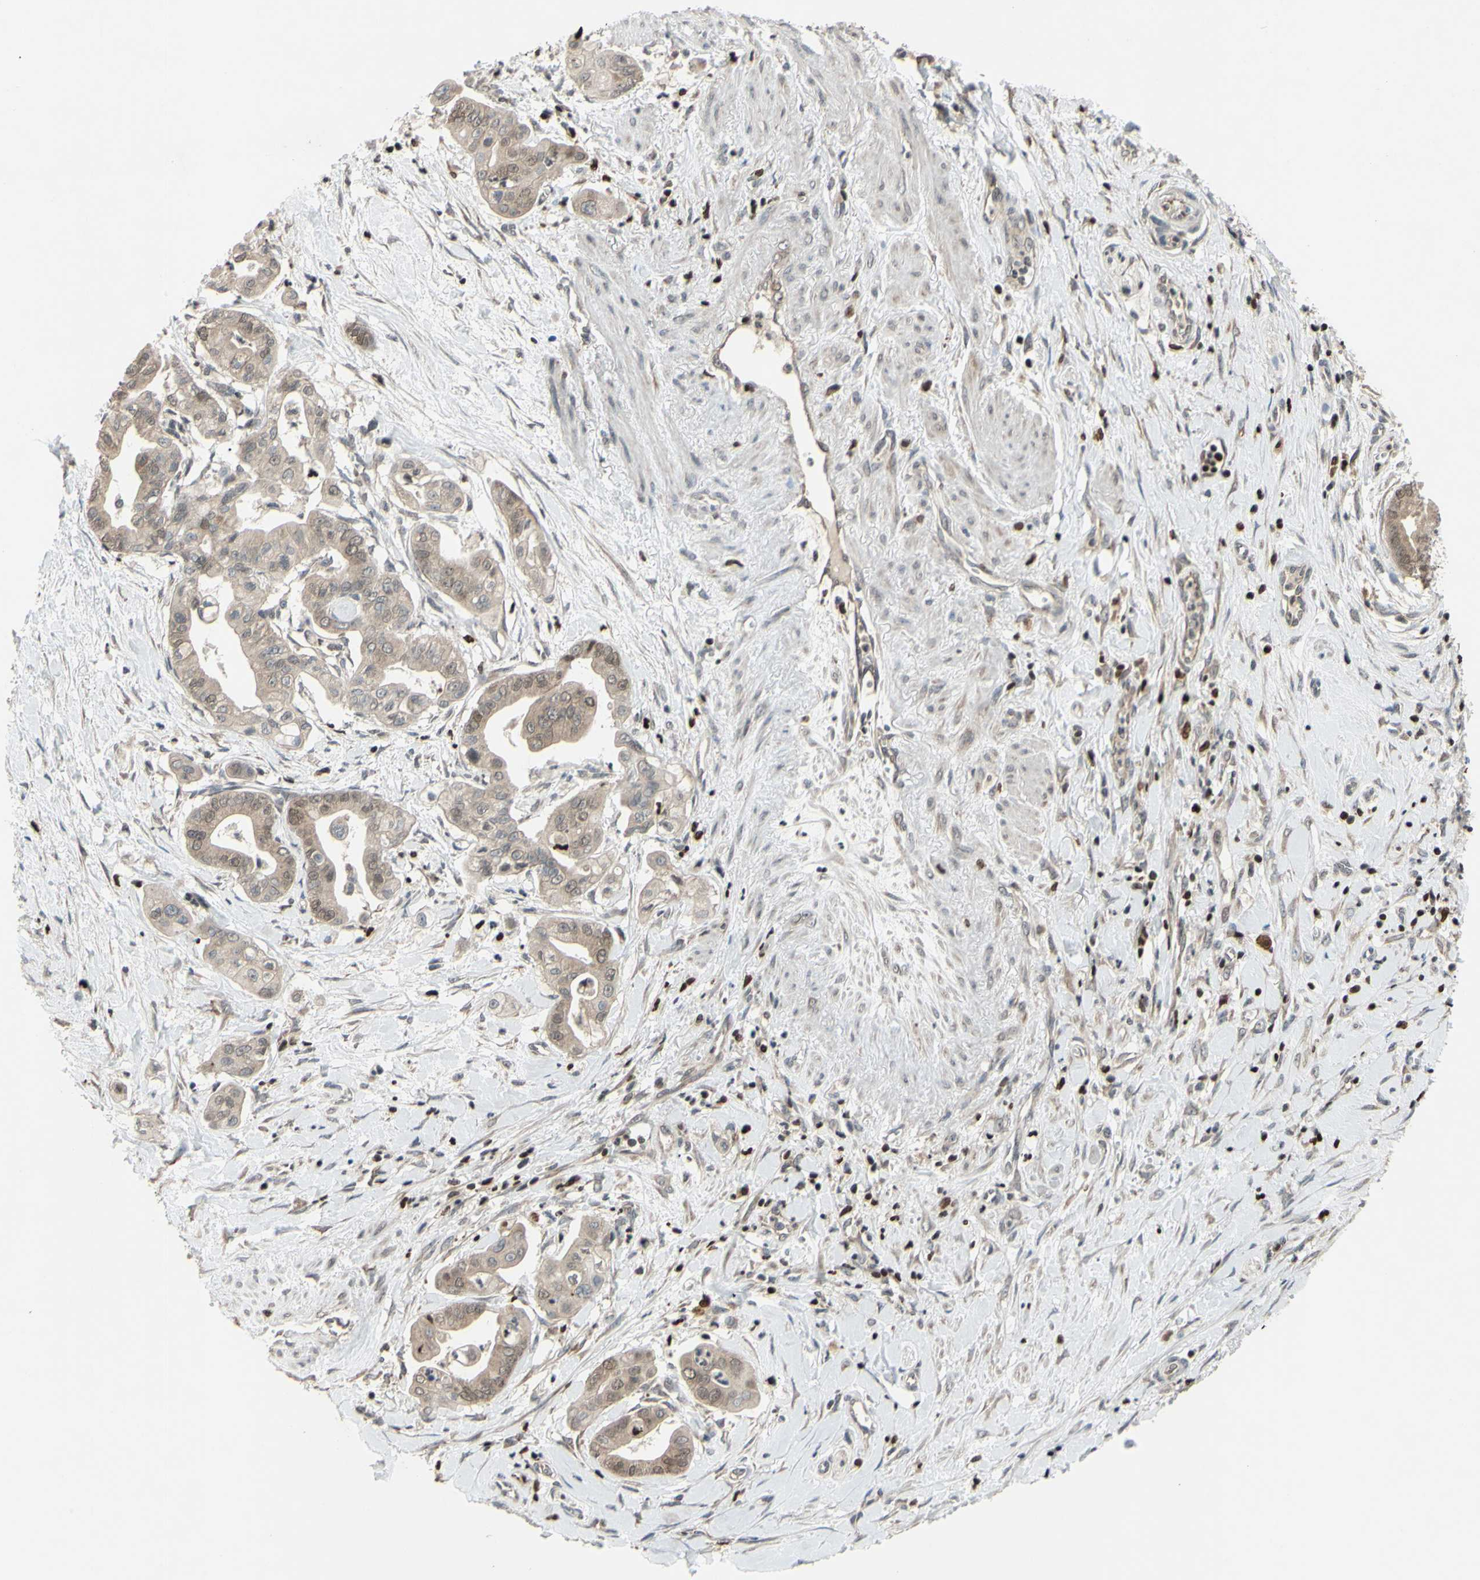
{"staining": {"intensity": "weak", "quantity": "25%-75%", "location": "cytoplasmic/membranous"}, "tissue": "pancreatic cancer", "cell_type": "Tumor cells", "image_type": "cancer", "snomed": [{"axis": "morphology", "description": "Adenocarcinoma, NOS"}, {"axis": "topography", "description": "Pancreas"}], "caption": "Protein analysis of pancreatic cancer (adenocarcinoma) tissue demonstrates weak cytoplasmic/membranous expression in about 25%-75% of tumor cells. Using DAB (3,3'-diaminobenzidine) (brown) and hematoxylin (blue) stains, captured at high magnification using brightfield microscopy.", "gene": "SP4", "patient": {"sex": "female", "age": 75}}